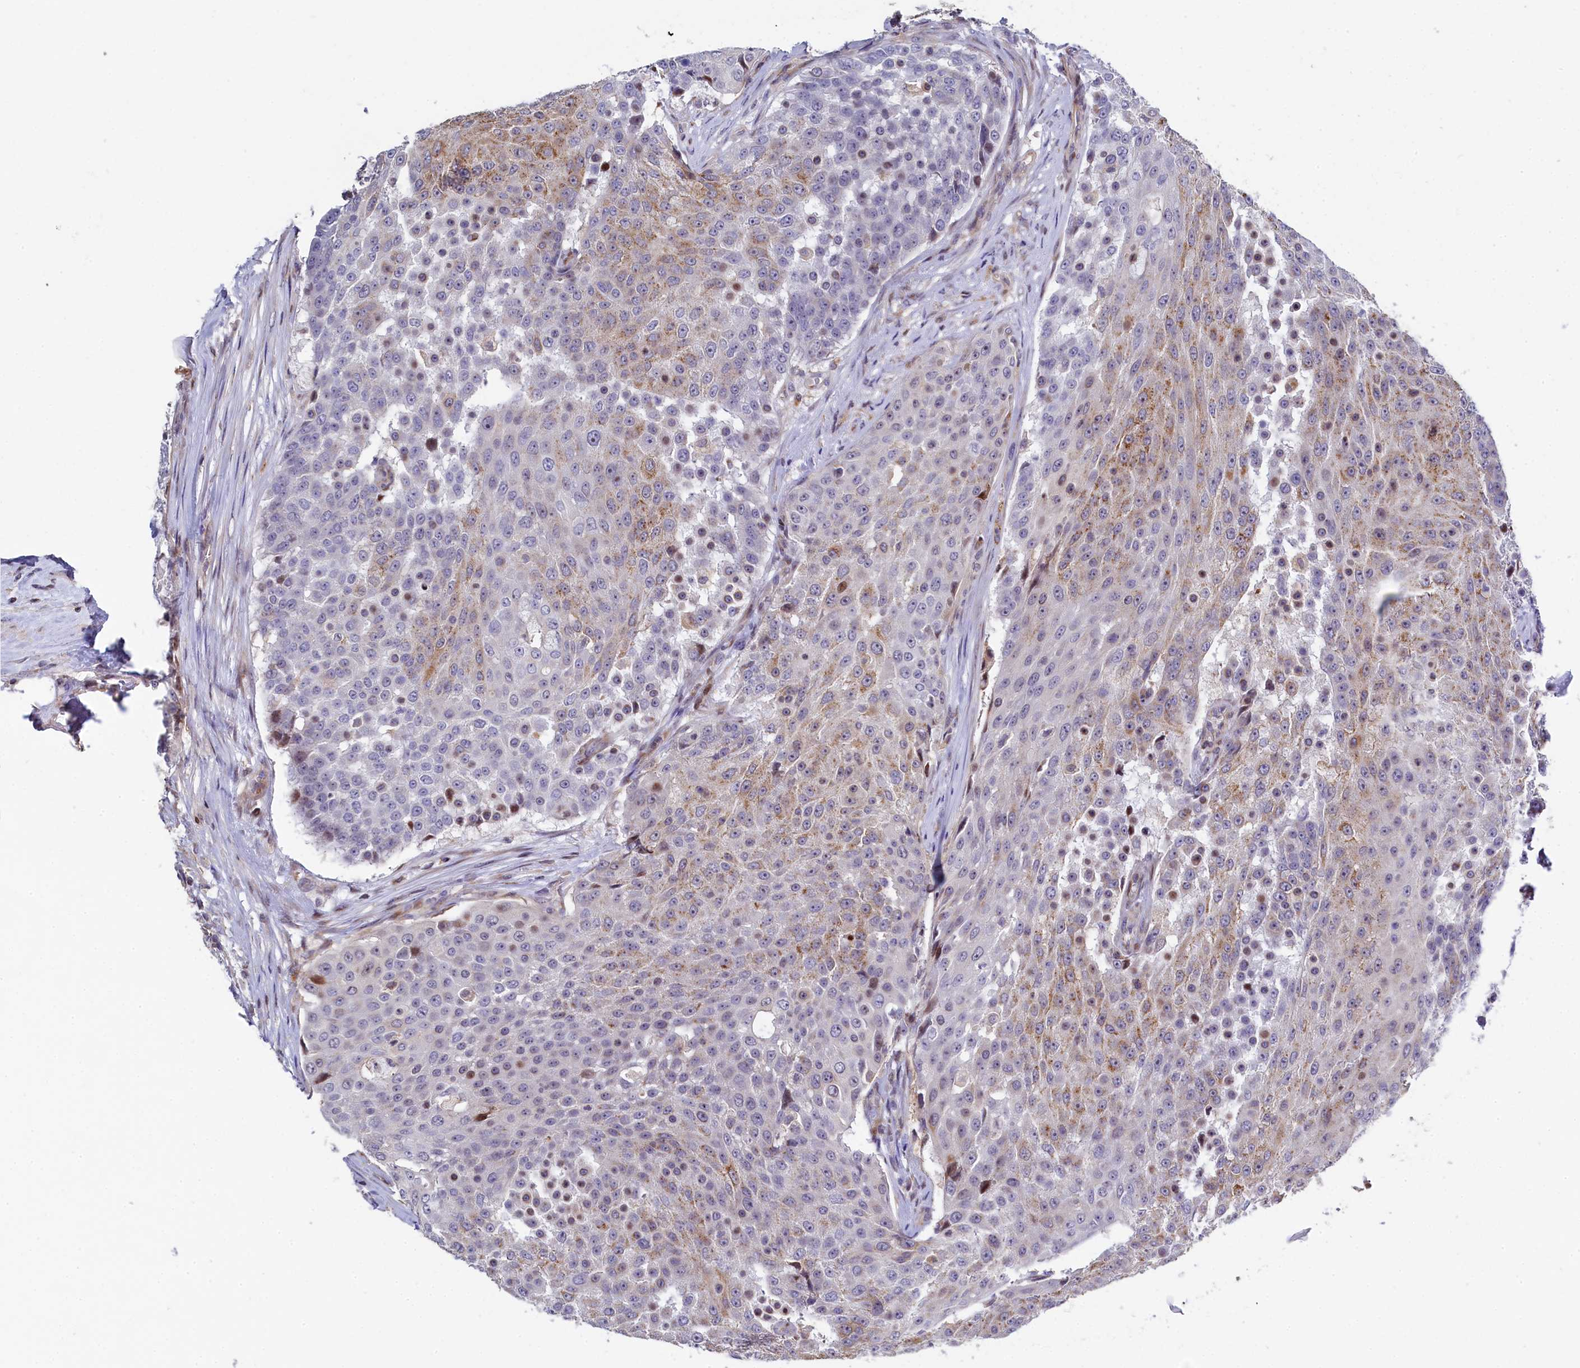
{"staining": {"intensity": "weak", "quantity": "<25%", "location": "cytoplasmic/membranous"}, "tissue": "urothelial cancer", "cell_type": "Tumor cells", "image_type": "cancer", "snomed": [{"axis": "morphology", "description": "Urothelial carcinoma, High grade"}, {"axis": "topography", "description": "Urinary bladder"}], "caption": "Tumor cells show no significant staining in urothelial cancer.", "gene": "TGDS", "patient": {"sex": "female", "age": 63}}